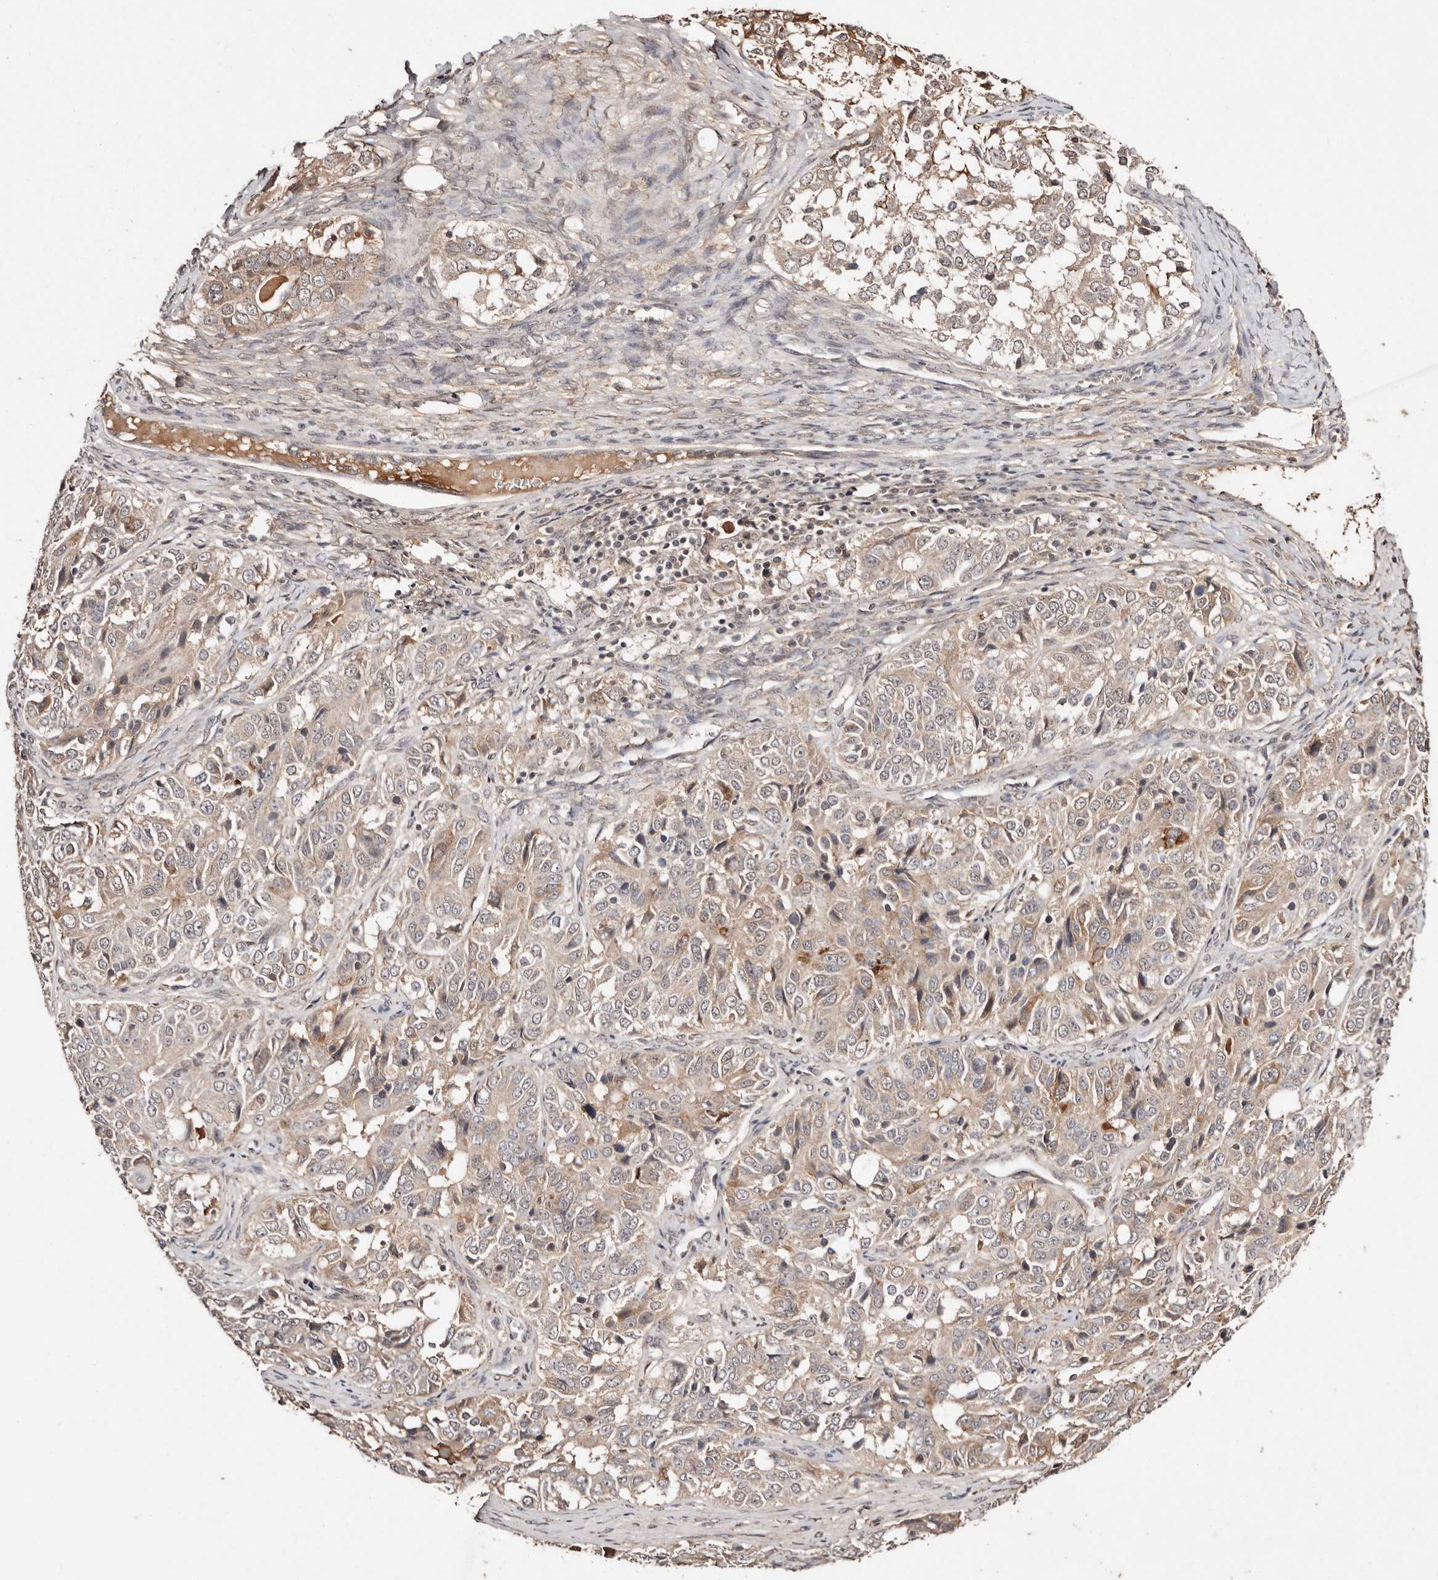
{"staining": {"intensity": "weak", "quantity": "<25%", "location": "cytoplasmic/membranous"}, "tissue": "ovarian cancer", "cell_type": "Tumor cells", "image_type": "cancer", "snomed": [{"axis": "morphology", "description": "Carcinoma, endometroid"}, {"axis": "topography", "description": "Ovary"}], "caption": "Tumor cells show no significant protein staining in ovarian cancer (endometroid carcinoma).", "gene": "BICRAL", "patient": {"sex": "female", "age": 51}}